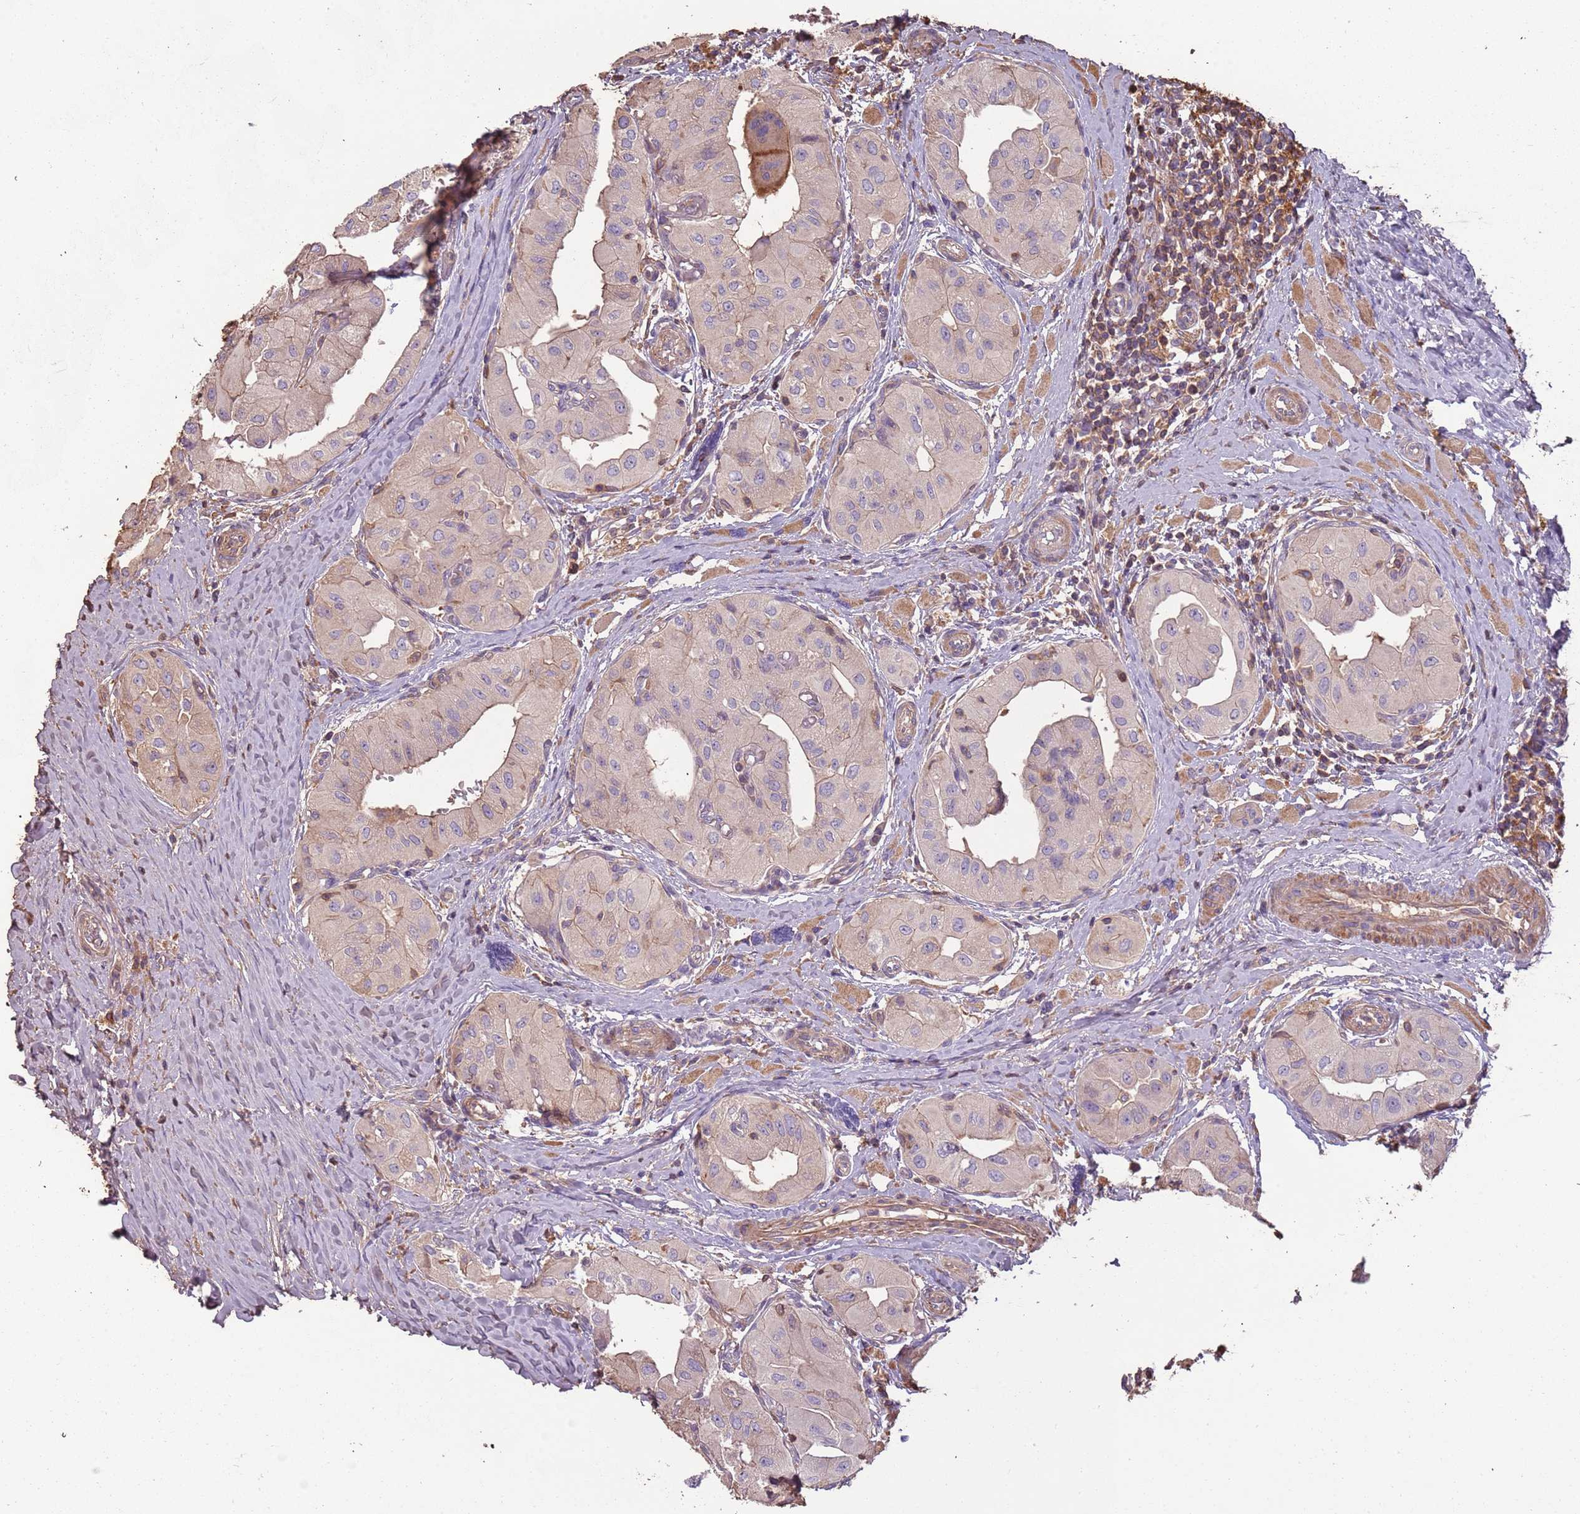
{"staining": {"intensity": "moderate", "quantity": "<25%", "location": "cytoplasmic/membranous"}, "tissue": "thyroid cancer", "cell_type": "Tumor cells", "image_type": "cancer", "snomed": [{"axis": "morphology", "description": "Papillary adenocarcinoma, NOS"}, {"axis": "topography", "description": "Thyroid gland"}], "caption": "Papillary adenocarcinoma (thyroid) stained for a protein exhibits moderate cytoplasmic/membranous positivity in tumor cells.", "gene": "FECH", "patient": {"sex": "female", "age": 59}}